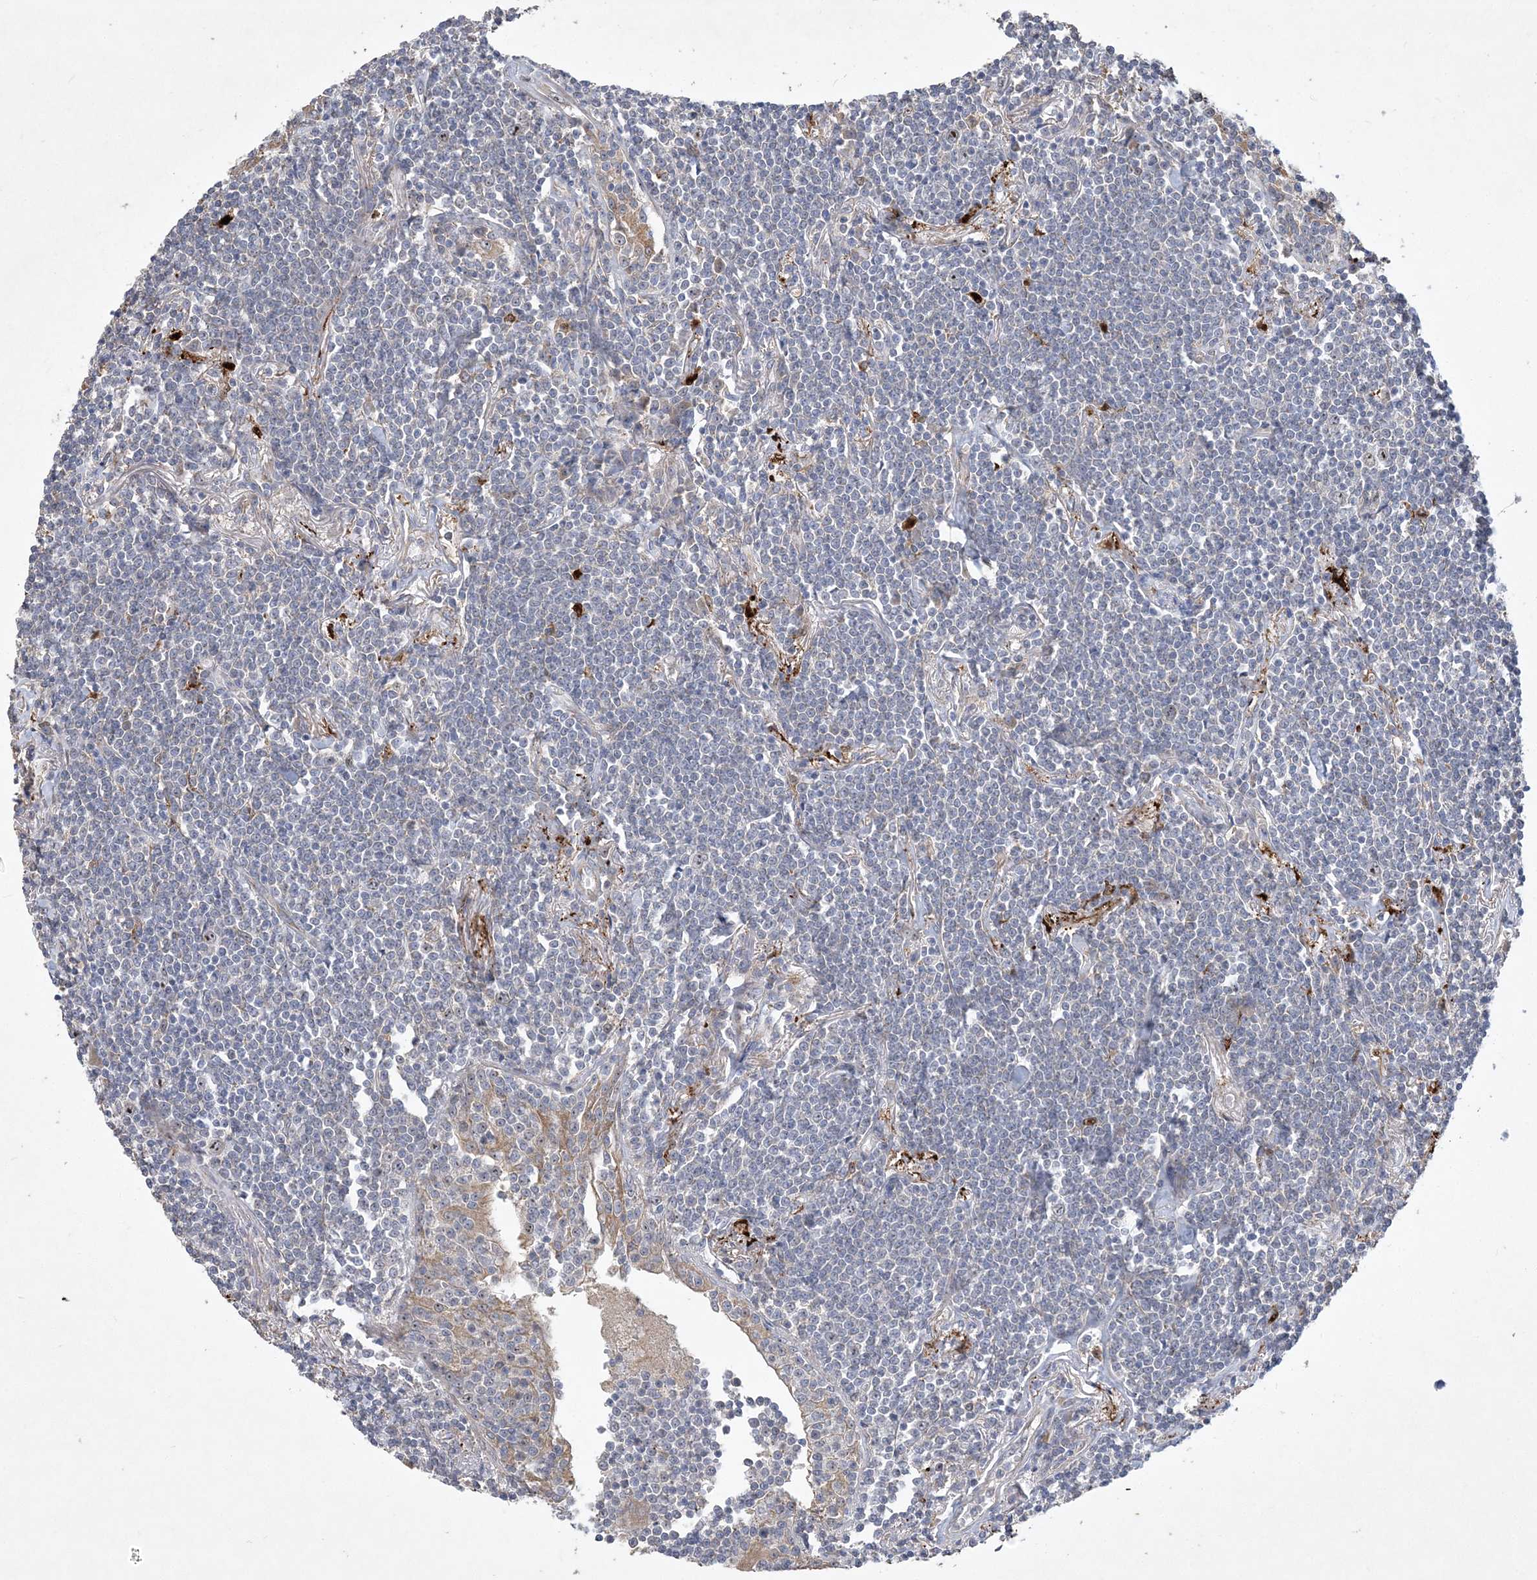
{"staining": {"intensity": "negative", "quantity": "none", "location": "none"}, "tissue": "lymphoma", "cell_type": "Tumor cells", "image_type": "cancer", "snomed": [{"axis": "morphology", "description": "Malignant lymphoma, non-Hodgkin's type, Low grade"}, {"axis": "topography", "description": "Lung"}], "caption": "Immunohistochemistry image of neoplastic tissue: malignant lymphoma, non-Hodgkin's type (low-grade) stained with DAB (3,3'-diaminobenzidine) displays no significant protein staining in tumor cells.", "gene": "FEZ2", "patient": {"sex": "female", "age": 71}}